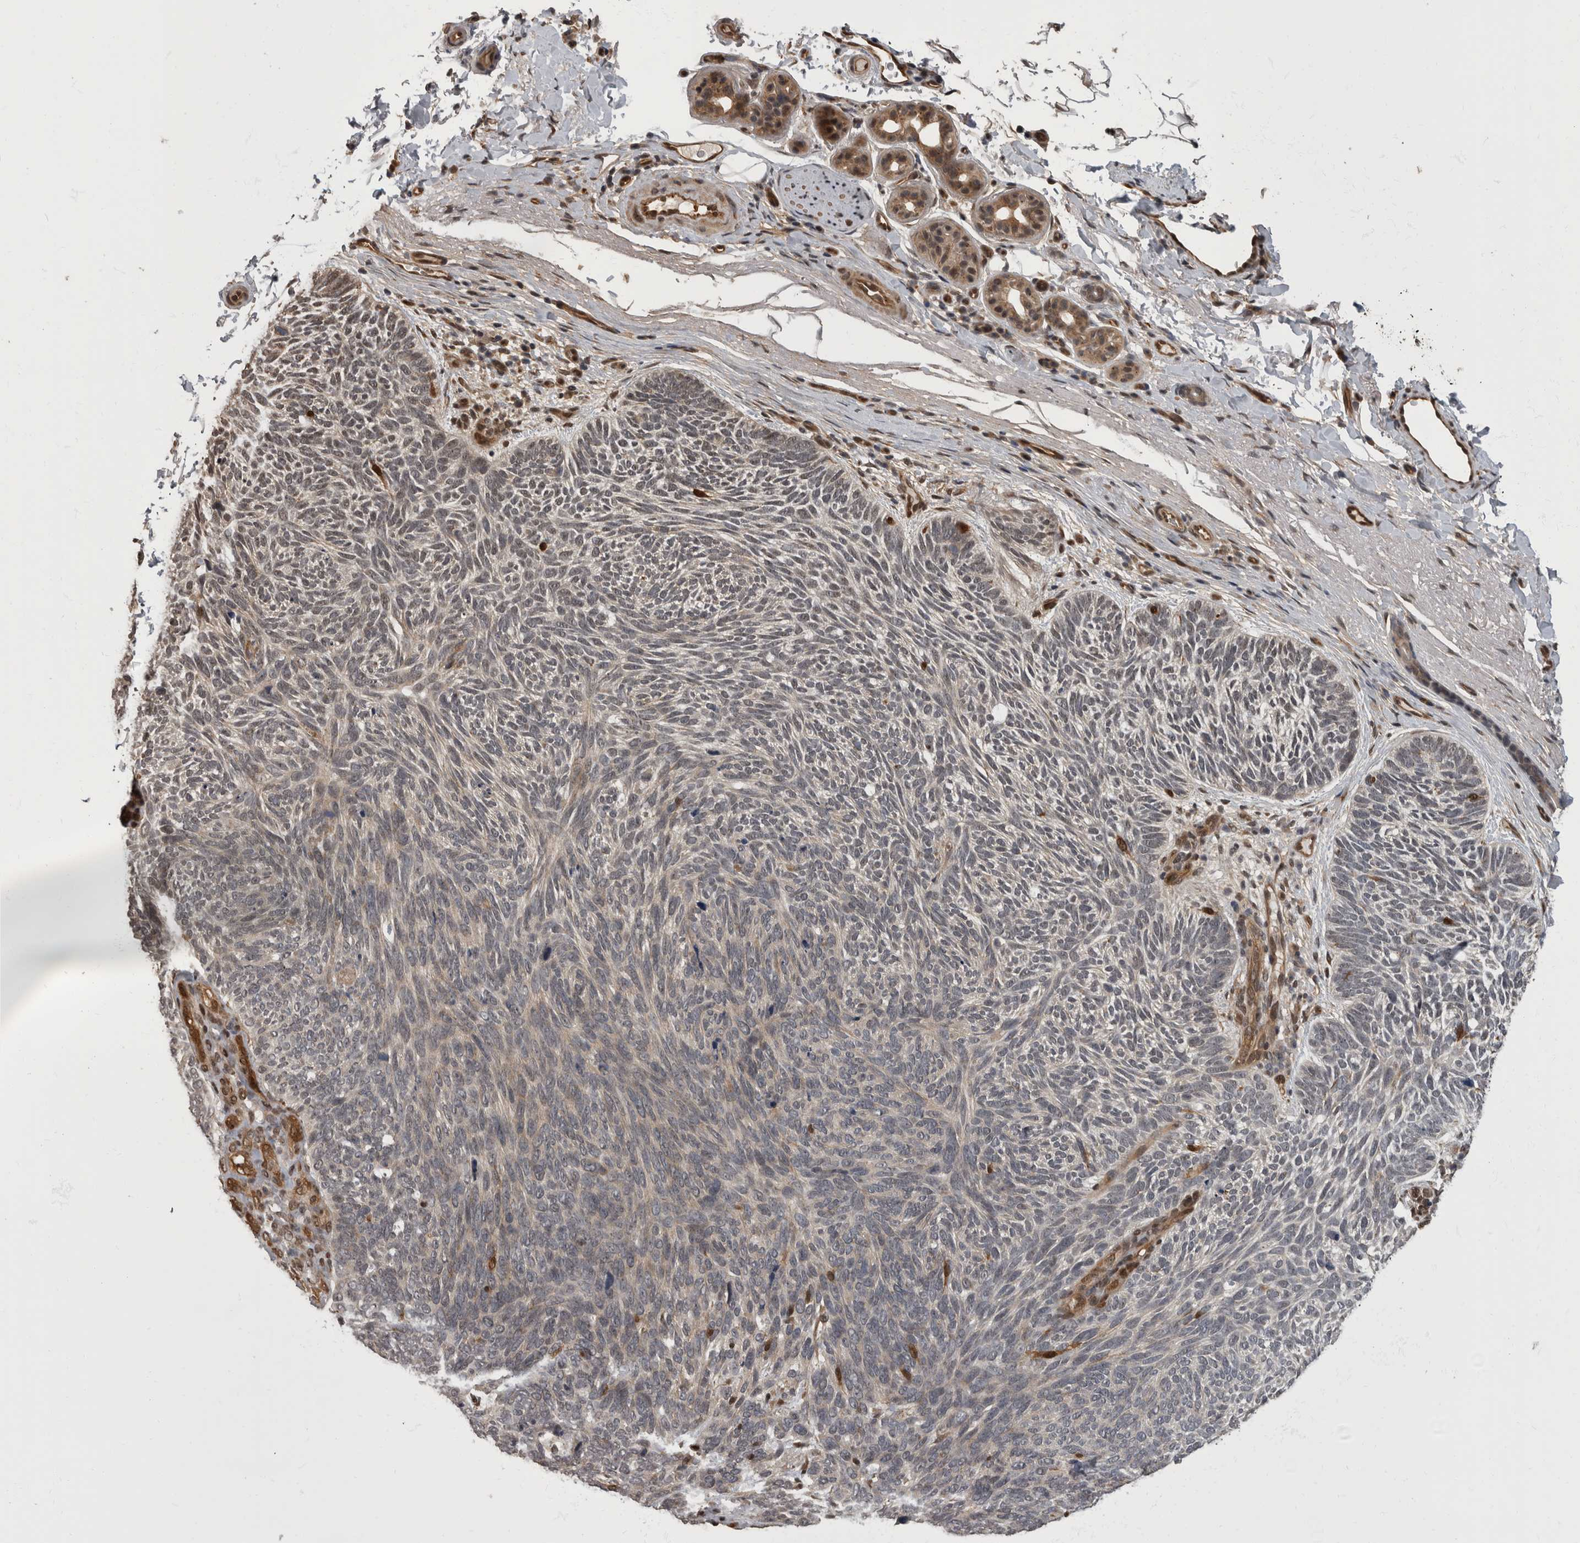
{"staining": {"intensity": "negative", "quantity": "none", "location": "none"}, "tissue": "skin cancer", "cell_type": "Tumor cells", "image_type": "cancer", "snomed": [{"axis": "morphology", "description": "Basal cell carcinoma"}, {"axis": "topography", "description": "Skin"}], "caption": "Human skin basal cell carcinoma stained for a protein using IHC displays no expression in tumor cells.", "gene": "AKT3", "patient": {"sex": "female", "age": 85}}